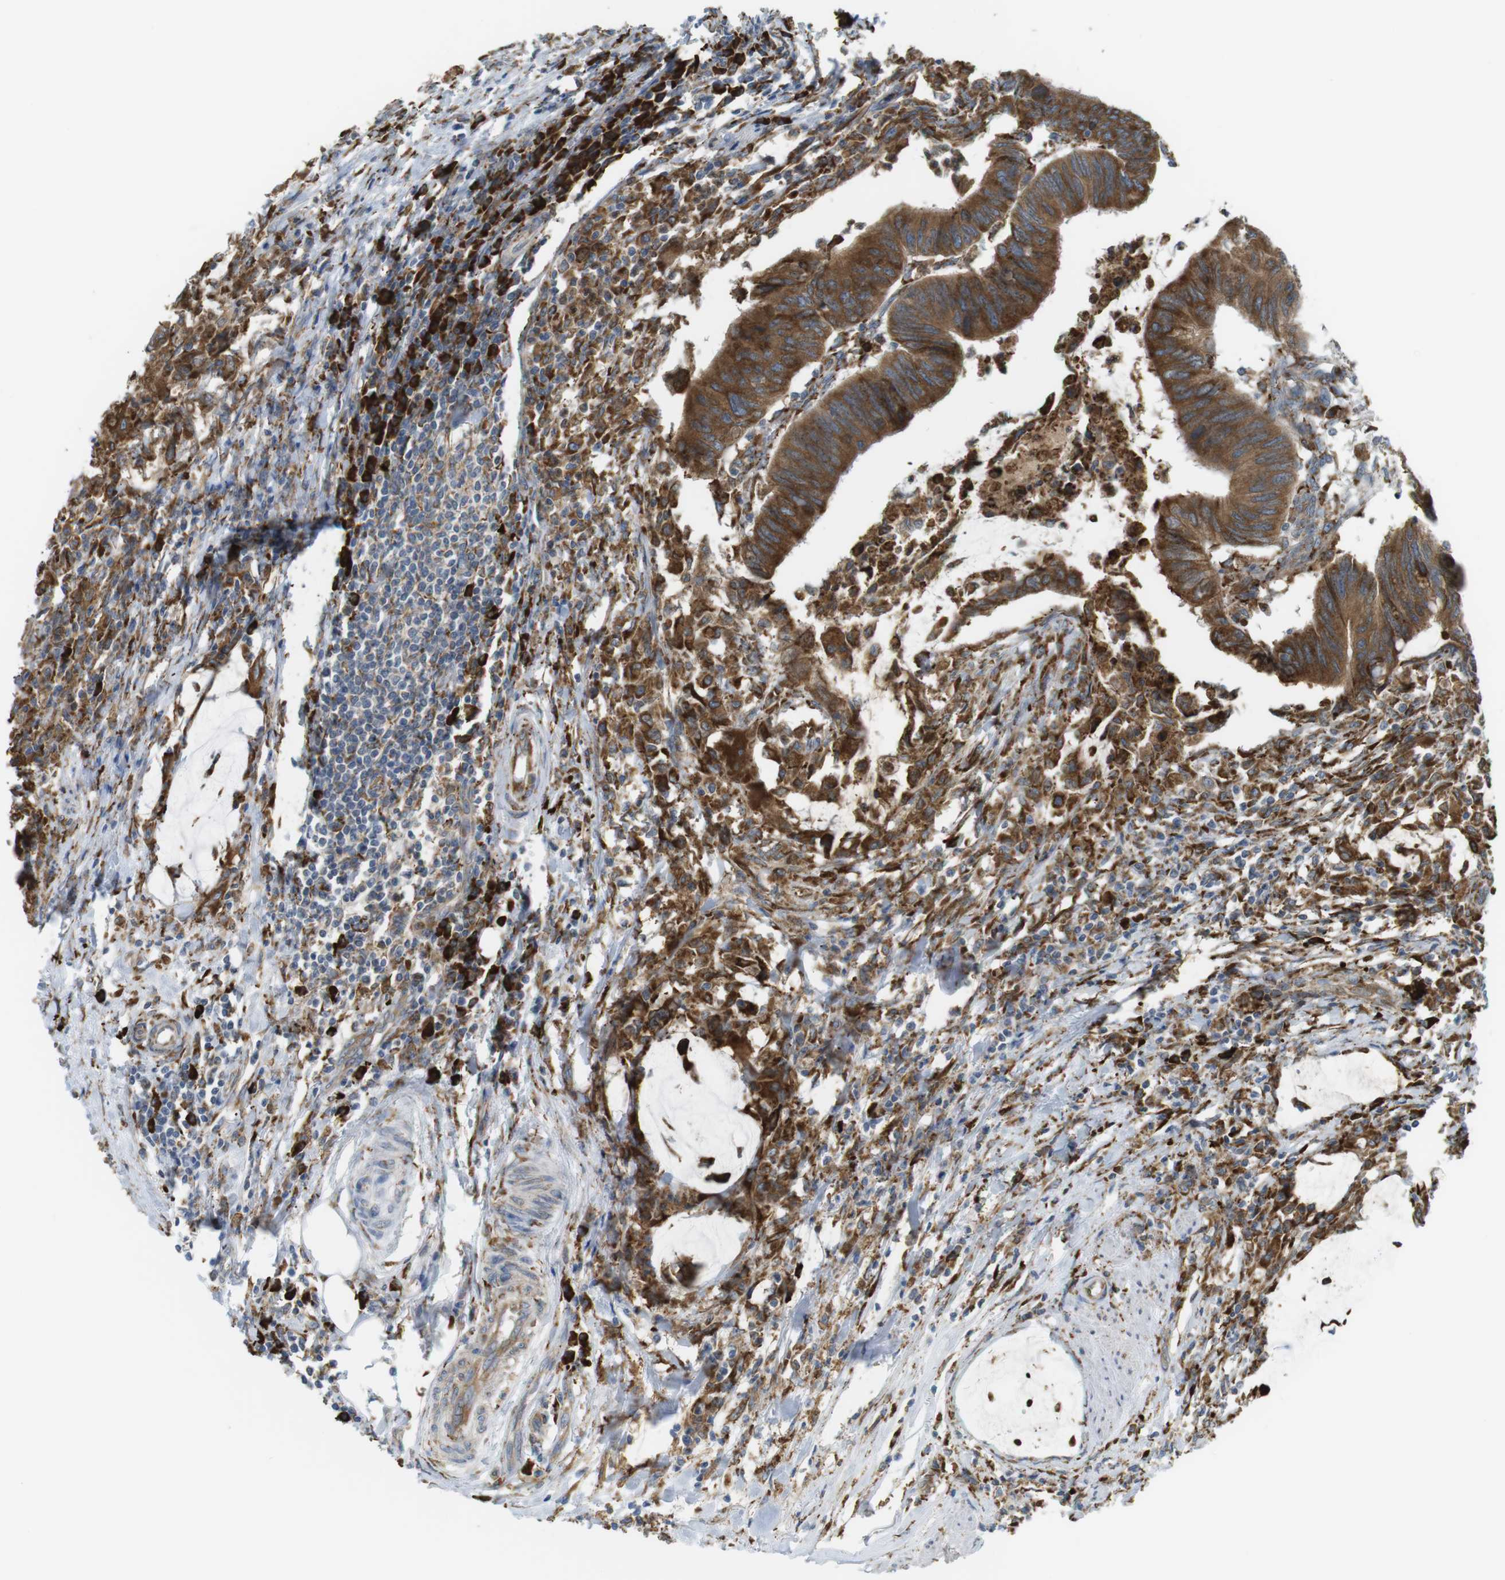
{"staining": {"intensity": "strong", "quantity": ">75%", "location": "cytoplasmic/membranous"}, "tissue": "colorectal cancer", "cell_type": "Tumor cells", "image_type": "cancer", "snomed": [{"axis": "morphology", "description": "Normal tissue, NOS"}, {"axis": "morphology", "description": "Adenocarcinoma, NOS"}, {"axis": "topography", "description": "Rectum"}, {"axis": "topography", "description": "Peripheral nerve tissue"}], "caption": "Immunohistochemistry micrograph of neoplastic tissue: adenocarcinoma (colorectal) stained using immunohistochemistry demonstrates high levels of strong protein expression localized specifically in the cytoplasmic/membranous of tumor cells, appearing as a cytoplasmic/membranous brown color.", "gene": "MBOAT2", "patient": {"sex": "male", "age": 92}}